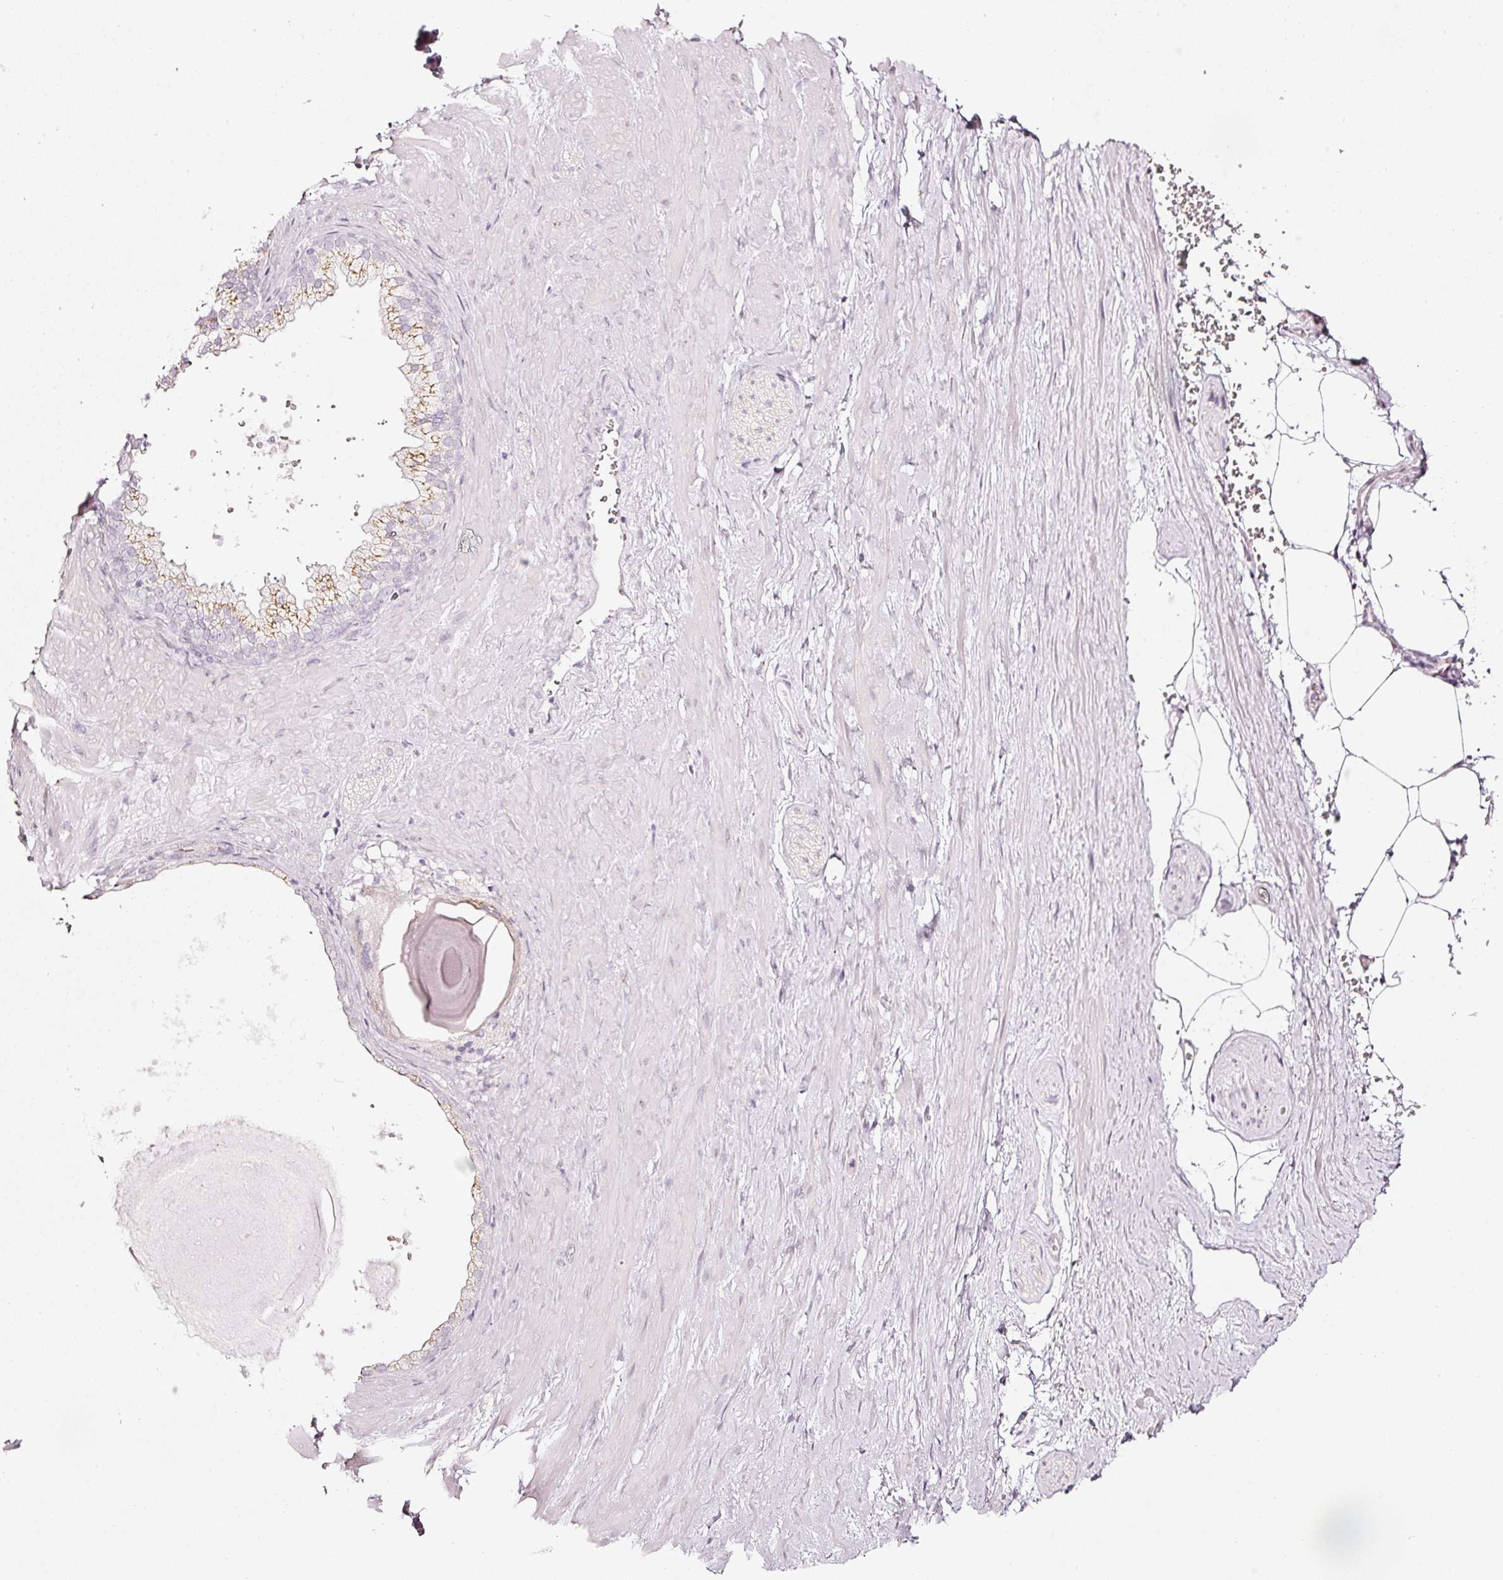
{"staining": {"intensity": "negative", "quantity": "none", "location": "none"}, "tissue": "adipose tissue", "cell_type": "Adipocytes", "image_type": "normal", "snomed": [{"axis": "morphology", "description": "Normal tissue, NOS"}, {"axis": "topography", "description": "Prostate"}, {"axis": "topography", "description": "Peripheral nerve tissue"}], "caption": "DAB (3,3'-diaminobenzidine) immunohistochemical staining of benign adipose tissue shows no significant positivity in adipocytes.", "gene": "SDF4", "patient": {"sex": "male", "age": 61}}